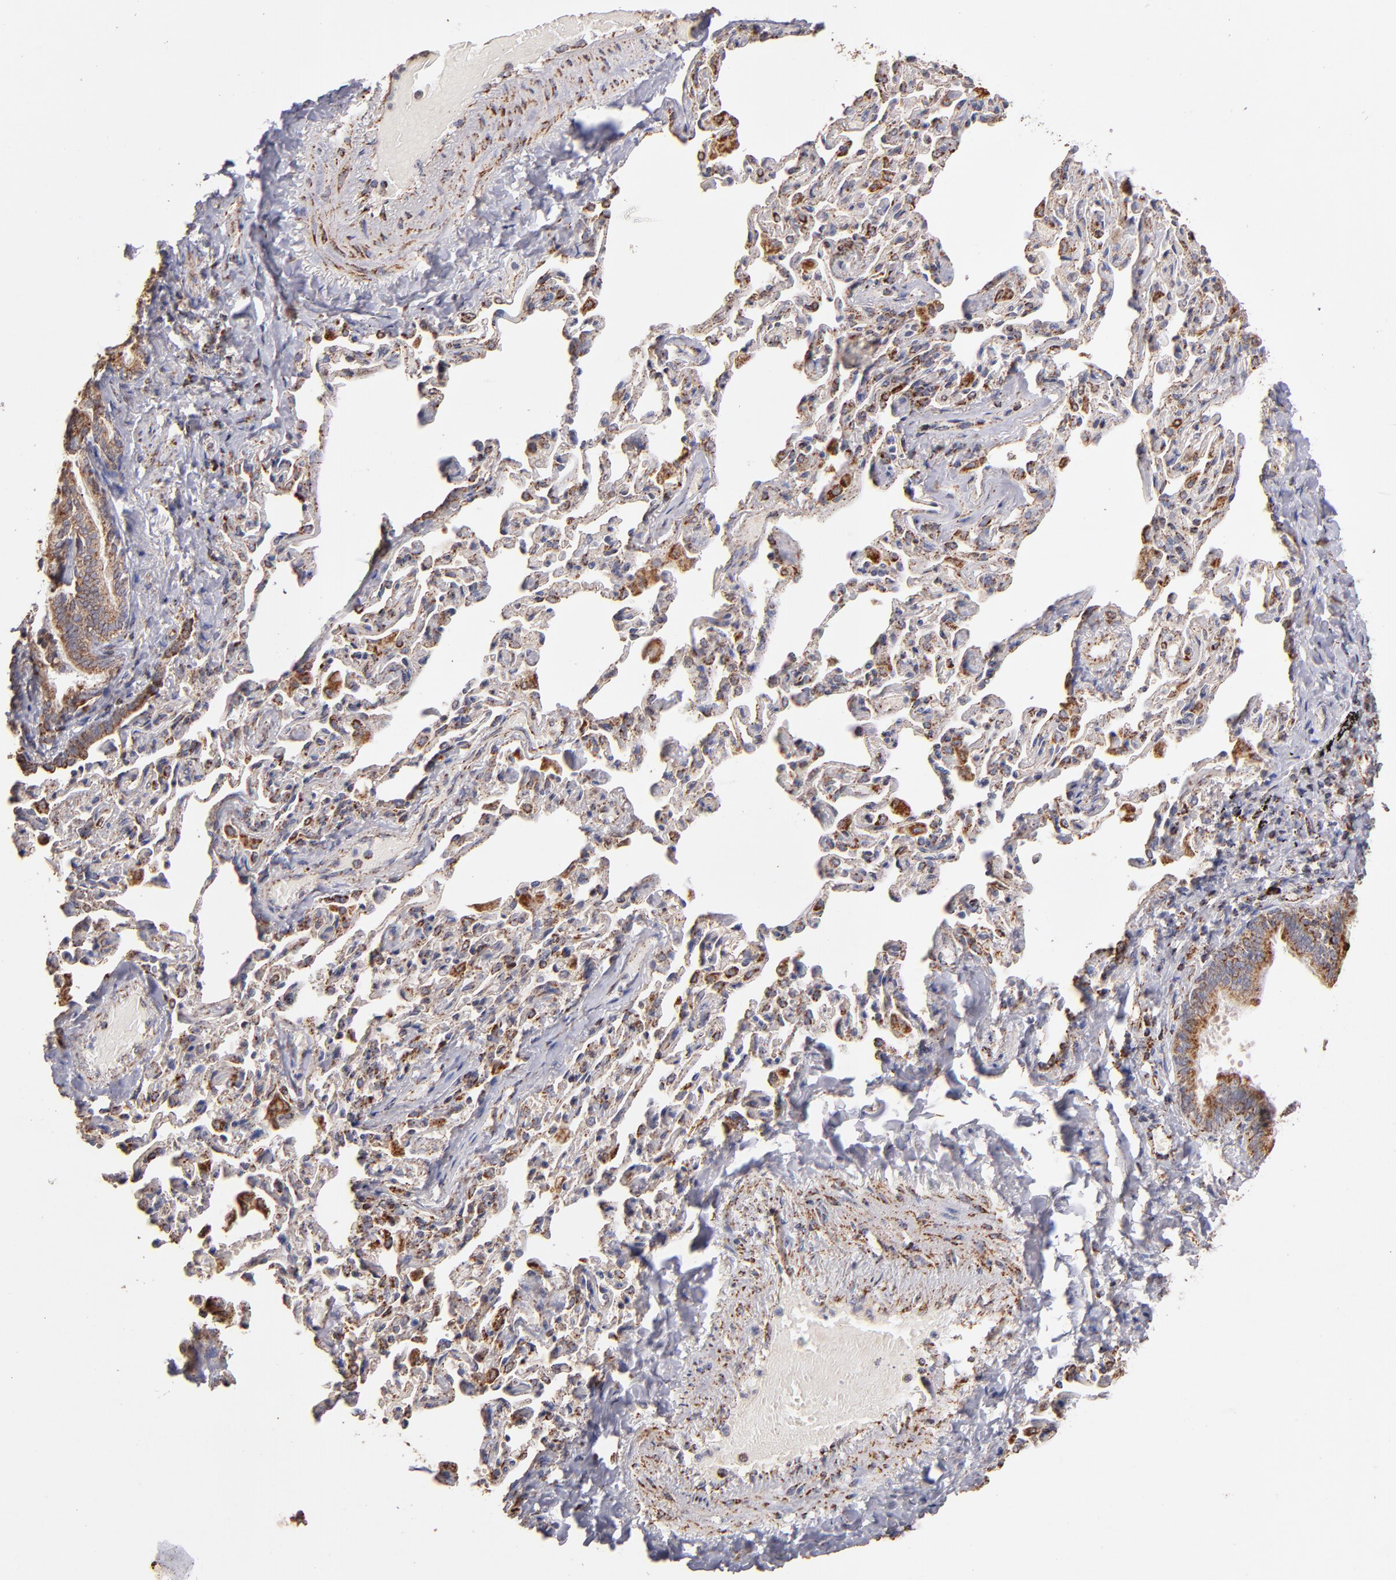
{"staining": {"intensity": "moderate", "quantity": ">75%", "location": "cytoplasmic/membranous"}, "tissue": "bronchus", "cell_type": "Respiratory epithelial cells", "image_type": "normal", "snomed": [{"axis": "morphology", "description": "Normal tissue, NOS"}, {"axis": "topography", "description": "Lung"}], "caption": "Respiratory epithelial cells exhibit medium levels of moderate cytoplasmic/membranous positivity in approximately >75% of cells in benign human bronchus.", "gene": "DLST", "patient": {"sex": "male", "age": 64}}